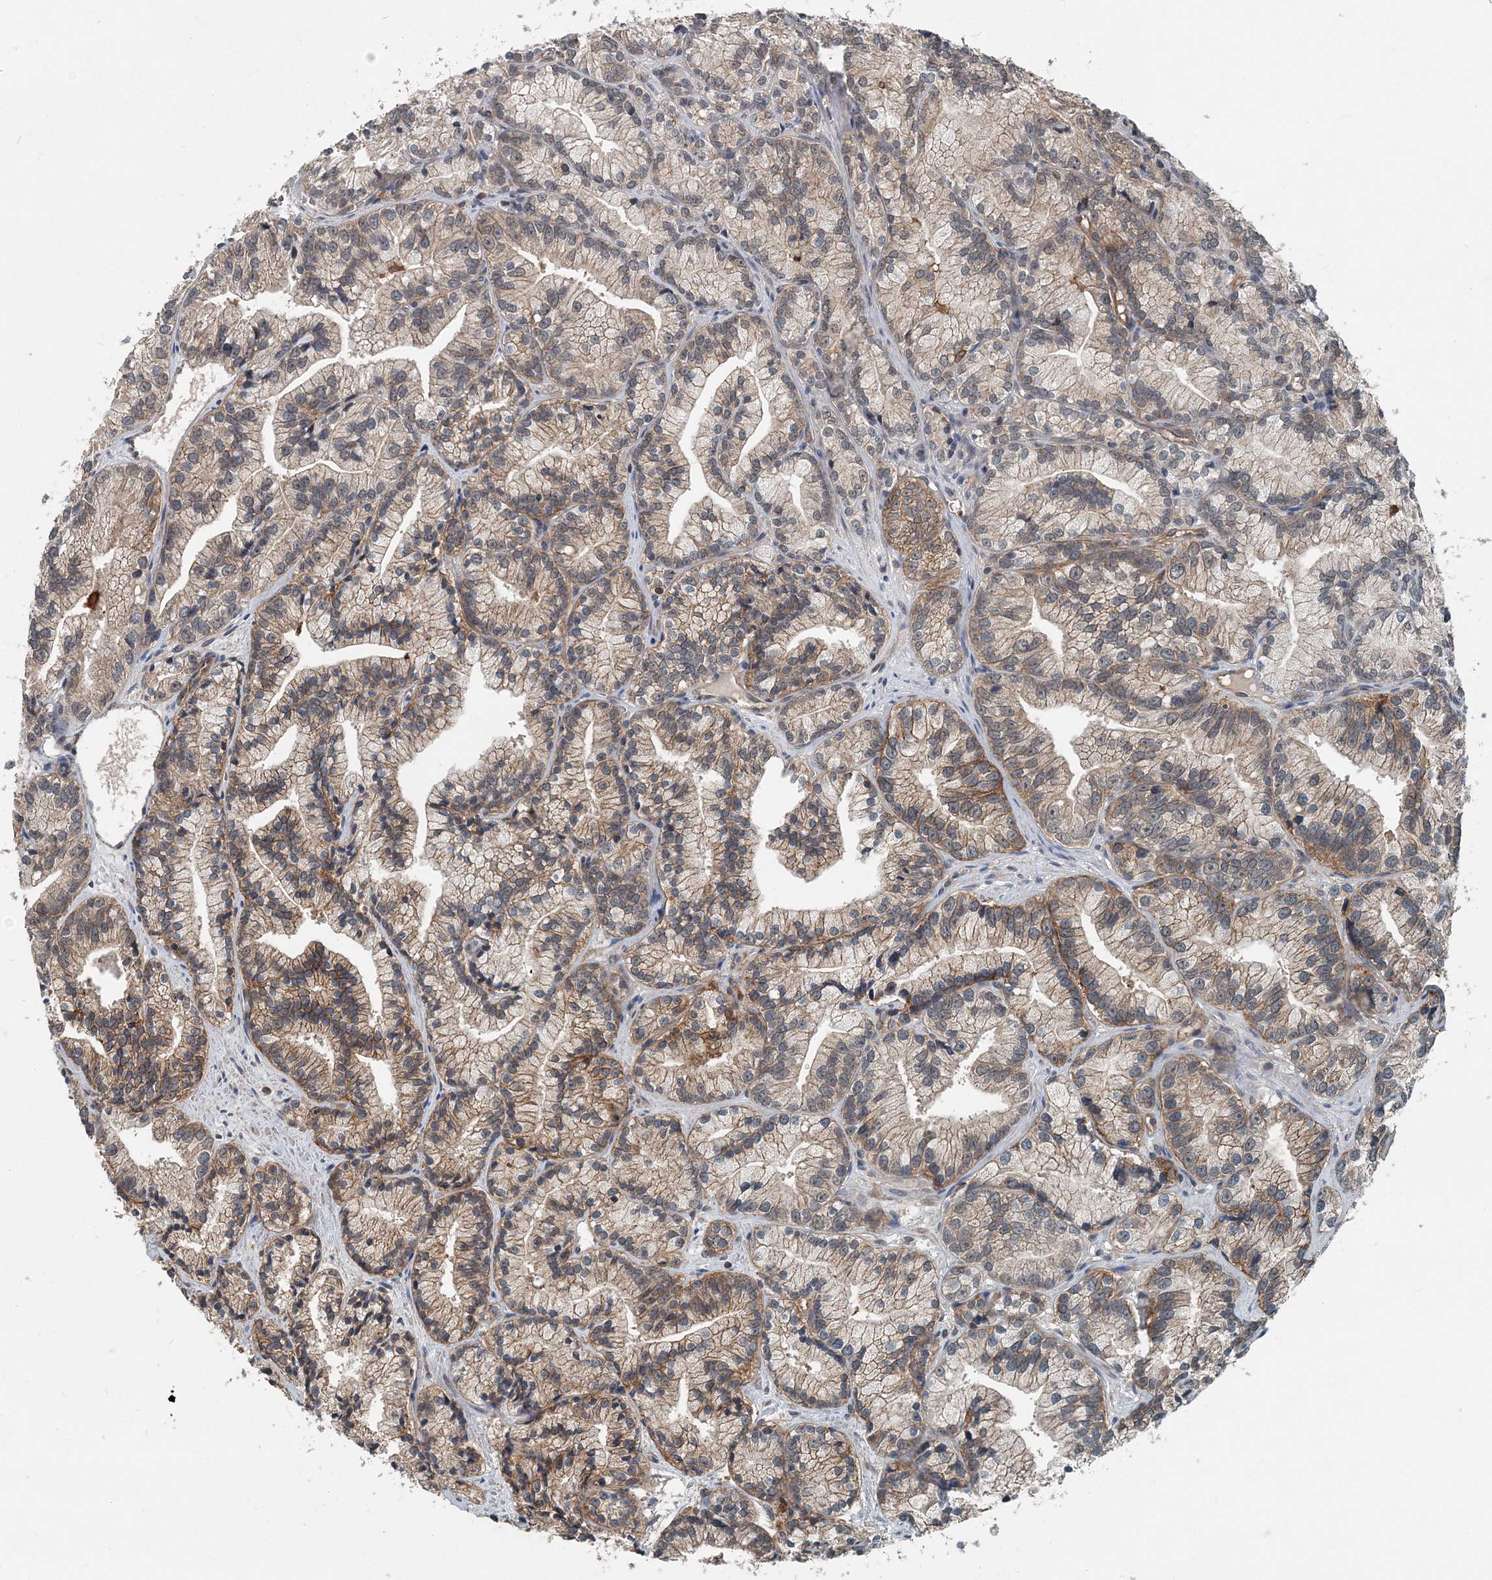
{"staining": {"intensity": "moderate", "quantity": ">75%", "location": "cytoplasmic/membranous"}, "tissue": "prostate cancer", "cell_type": "Tumor cells", "image_type": "cancer", "snomed": [{"axis": "morphology", "description": "Adenocarcinoma, Low grade"}, {"axis": "topography", "description": "Prostate"}], "caption": "A high-resolution image shows IHC staining of low-grade adenocarcinoma (prostate), which displays moderate cytoplasmic/membranous expression in about >75% of tumor cells. (IHC, brightfield microscopy, high magnification).", "gene": "SMPD3", "patient": {"sex": "male", "age": 89}}